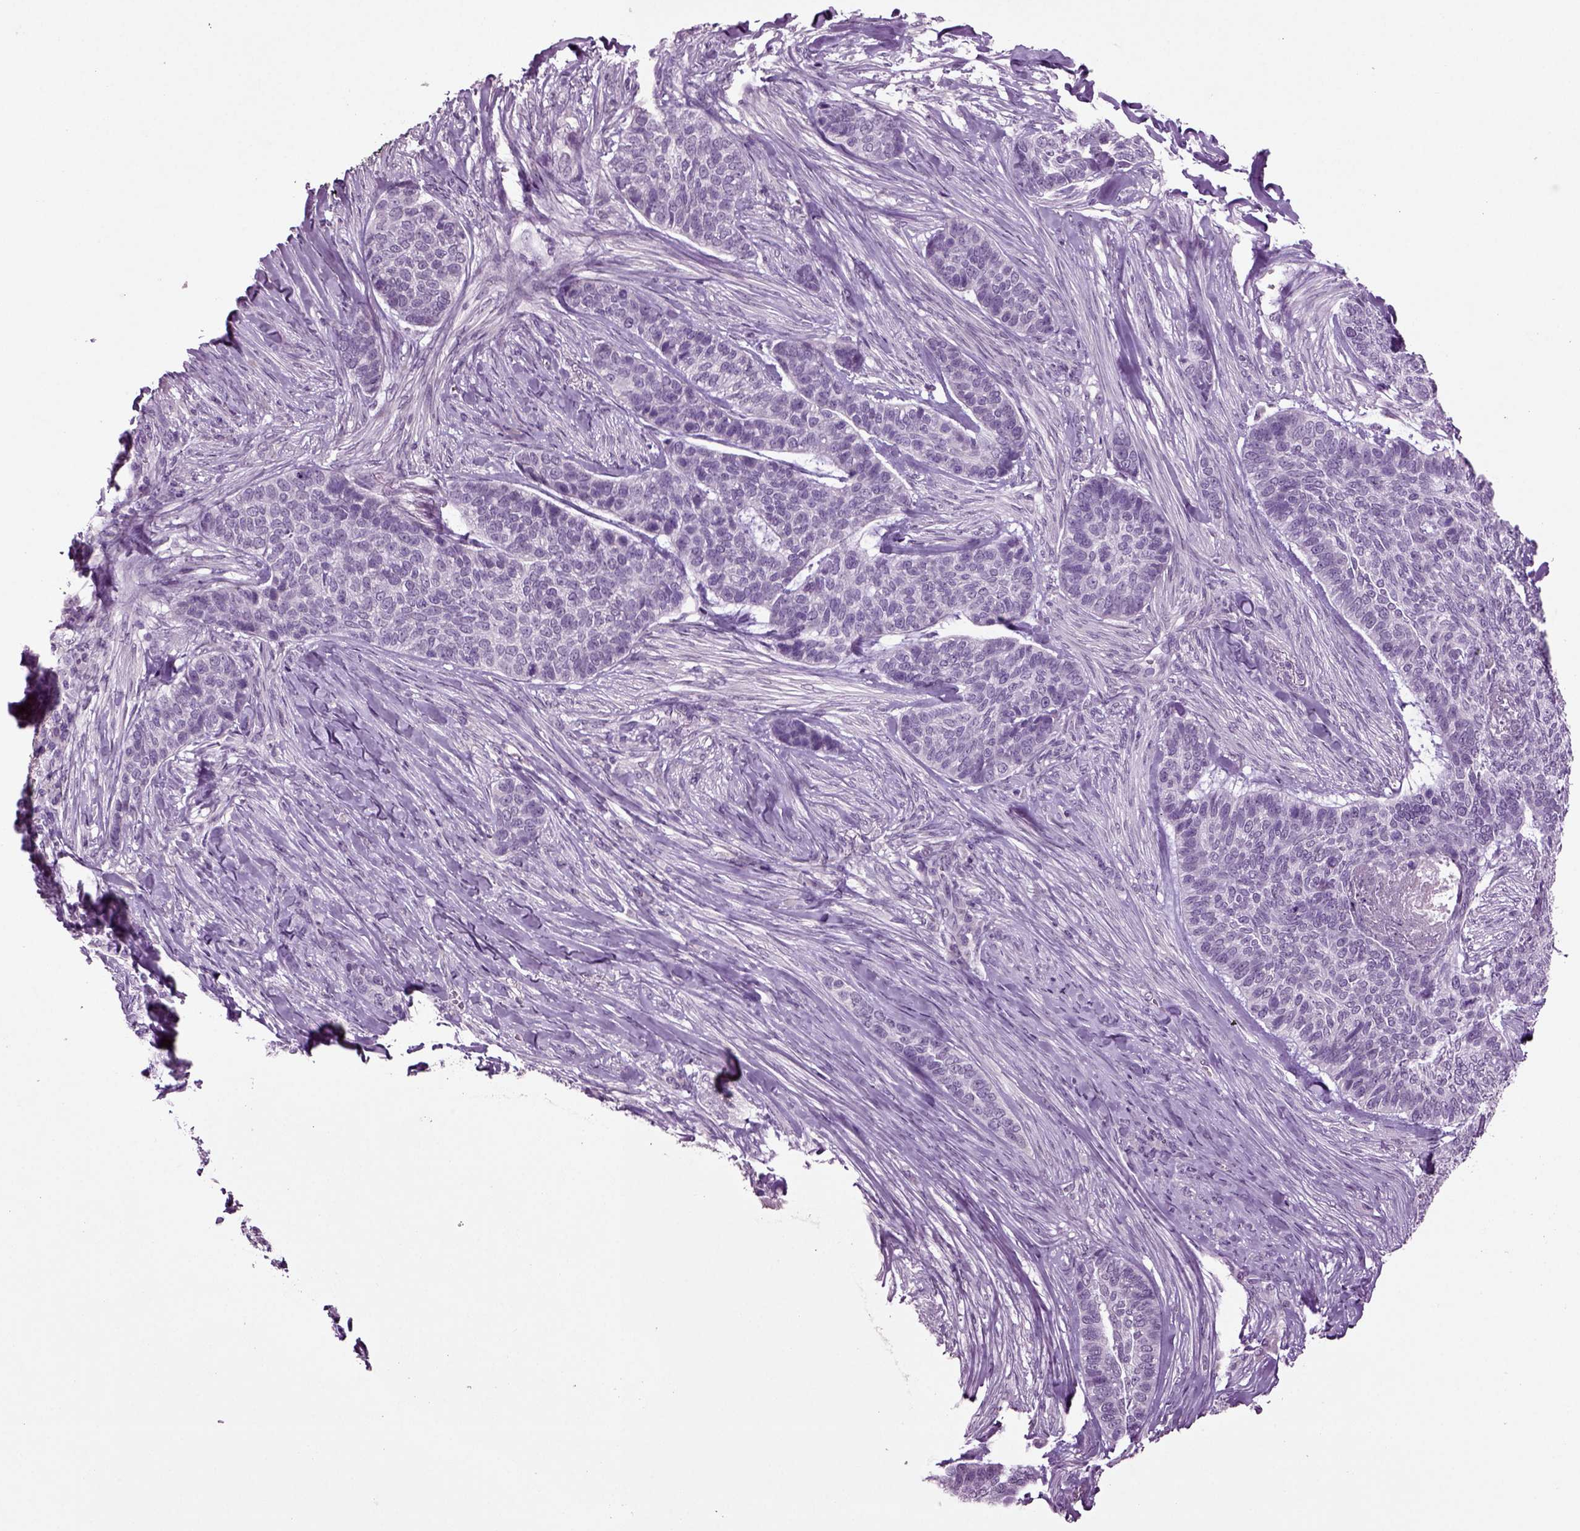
{"staining": {"intensity": "negative", "quantity": "none", "location": "none"}, "tissue": "skin cancer", "cell_type": "Tumor cells", "image_type": "cancer", "snomed": [{"axis": "morphology", "description": "Basal cell carcinoma"}, {"axis": "topography", "description": "Skin"}], "caption": "Immunohistochemistry (IHC) of skin cancer (basal cell carcinoma) demonstrates no staining in tumor cells.", "gene": "SLC17A6", "patient": {"sex": "female", "age": 69}}